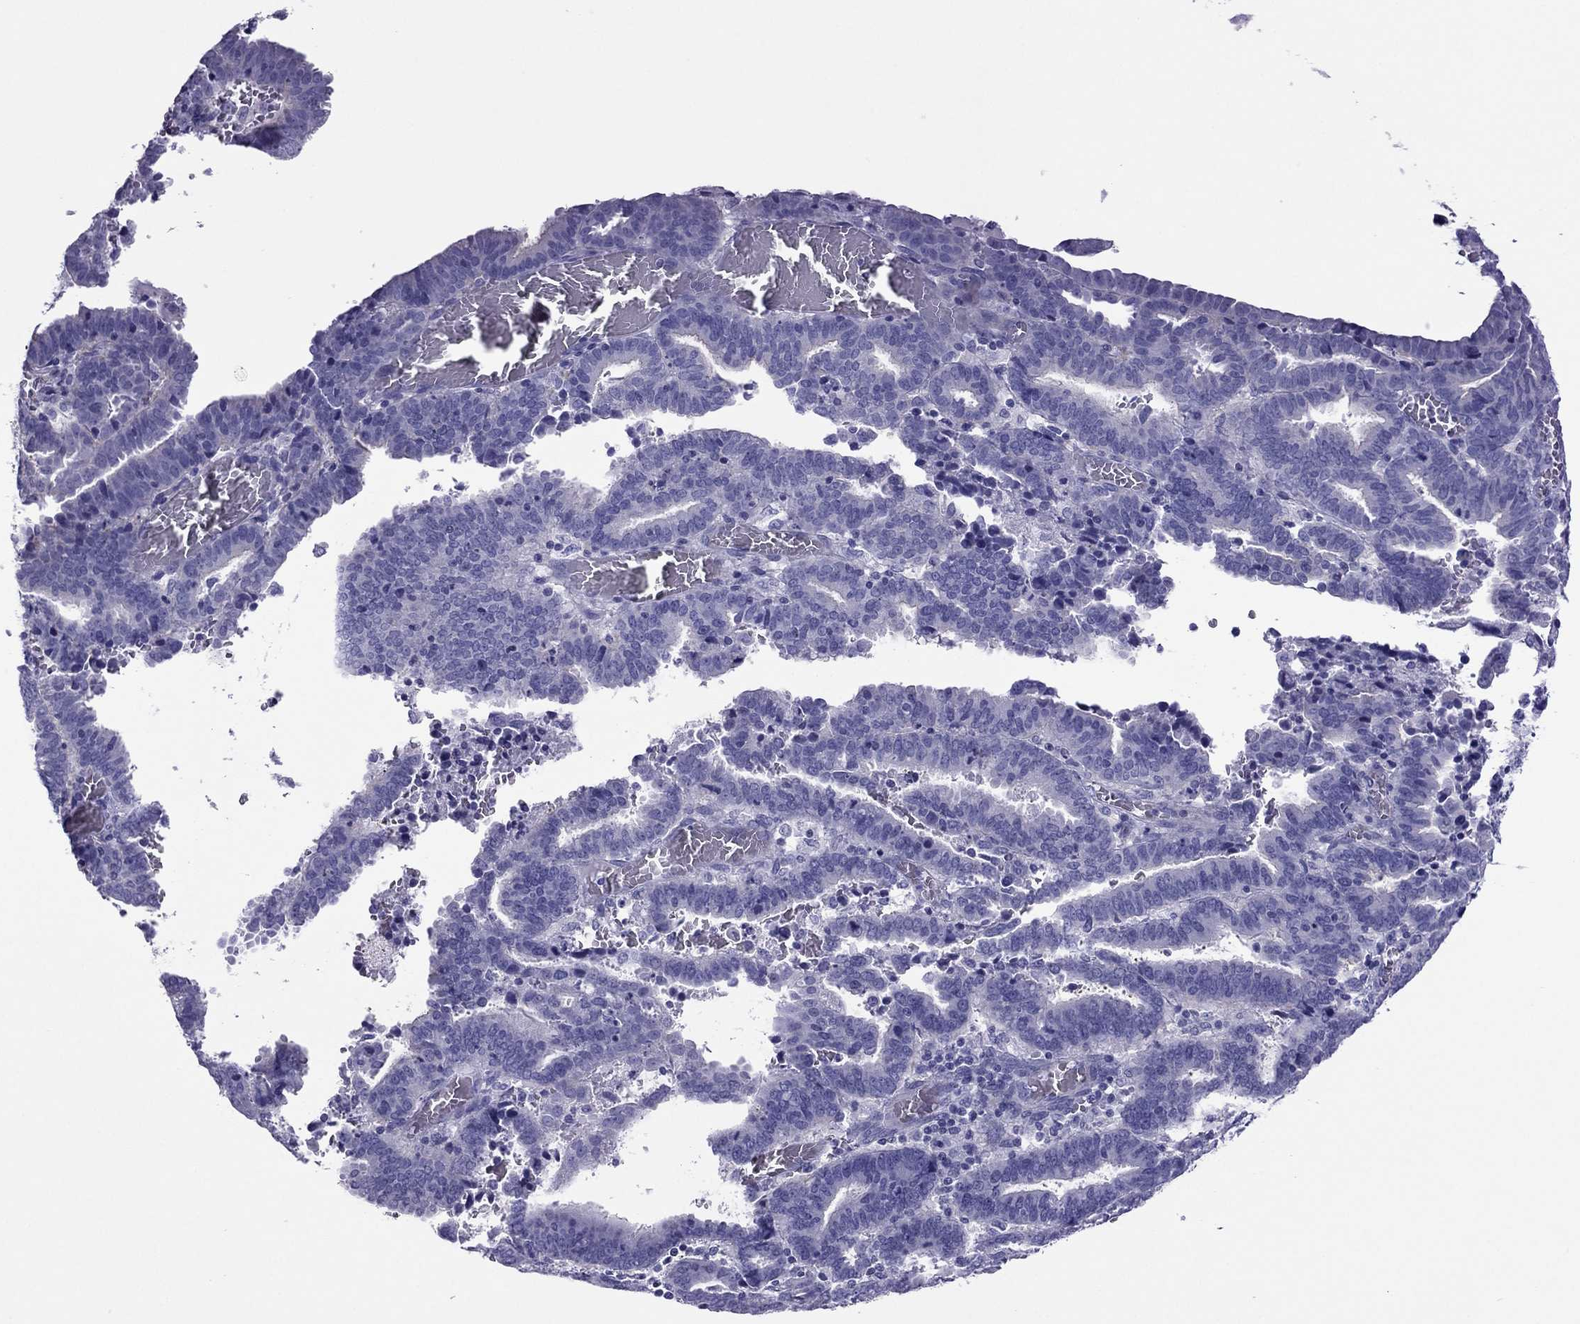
{"staining": {"intensity": "negative", "quantity": "none", "location": "none"}, "tissue": "endometrial cancer", "cell_type": "Tumor cells", "image_type": "cancer", "snomed": [{"axis": "morphology", "description": "Adenocarcinoma, NOS"}, {"axis": "topography", "description": "Uterus"}], "caption": "The photomicrograph demonstrates no significant positivity in tumor cells of endometrial cancer.", "gene": "MYL11", "patient": {"sex": "female", "age": 83}}